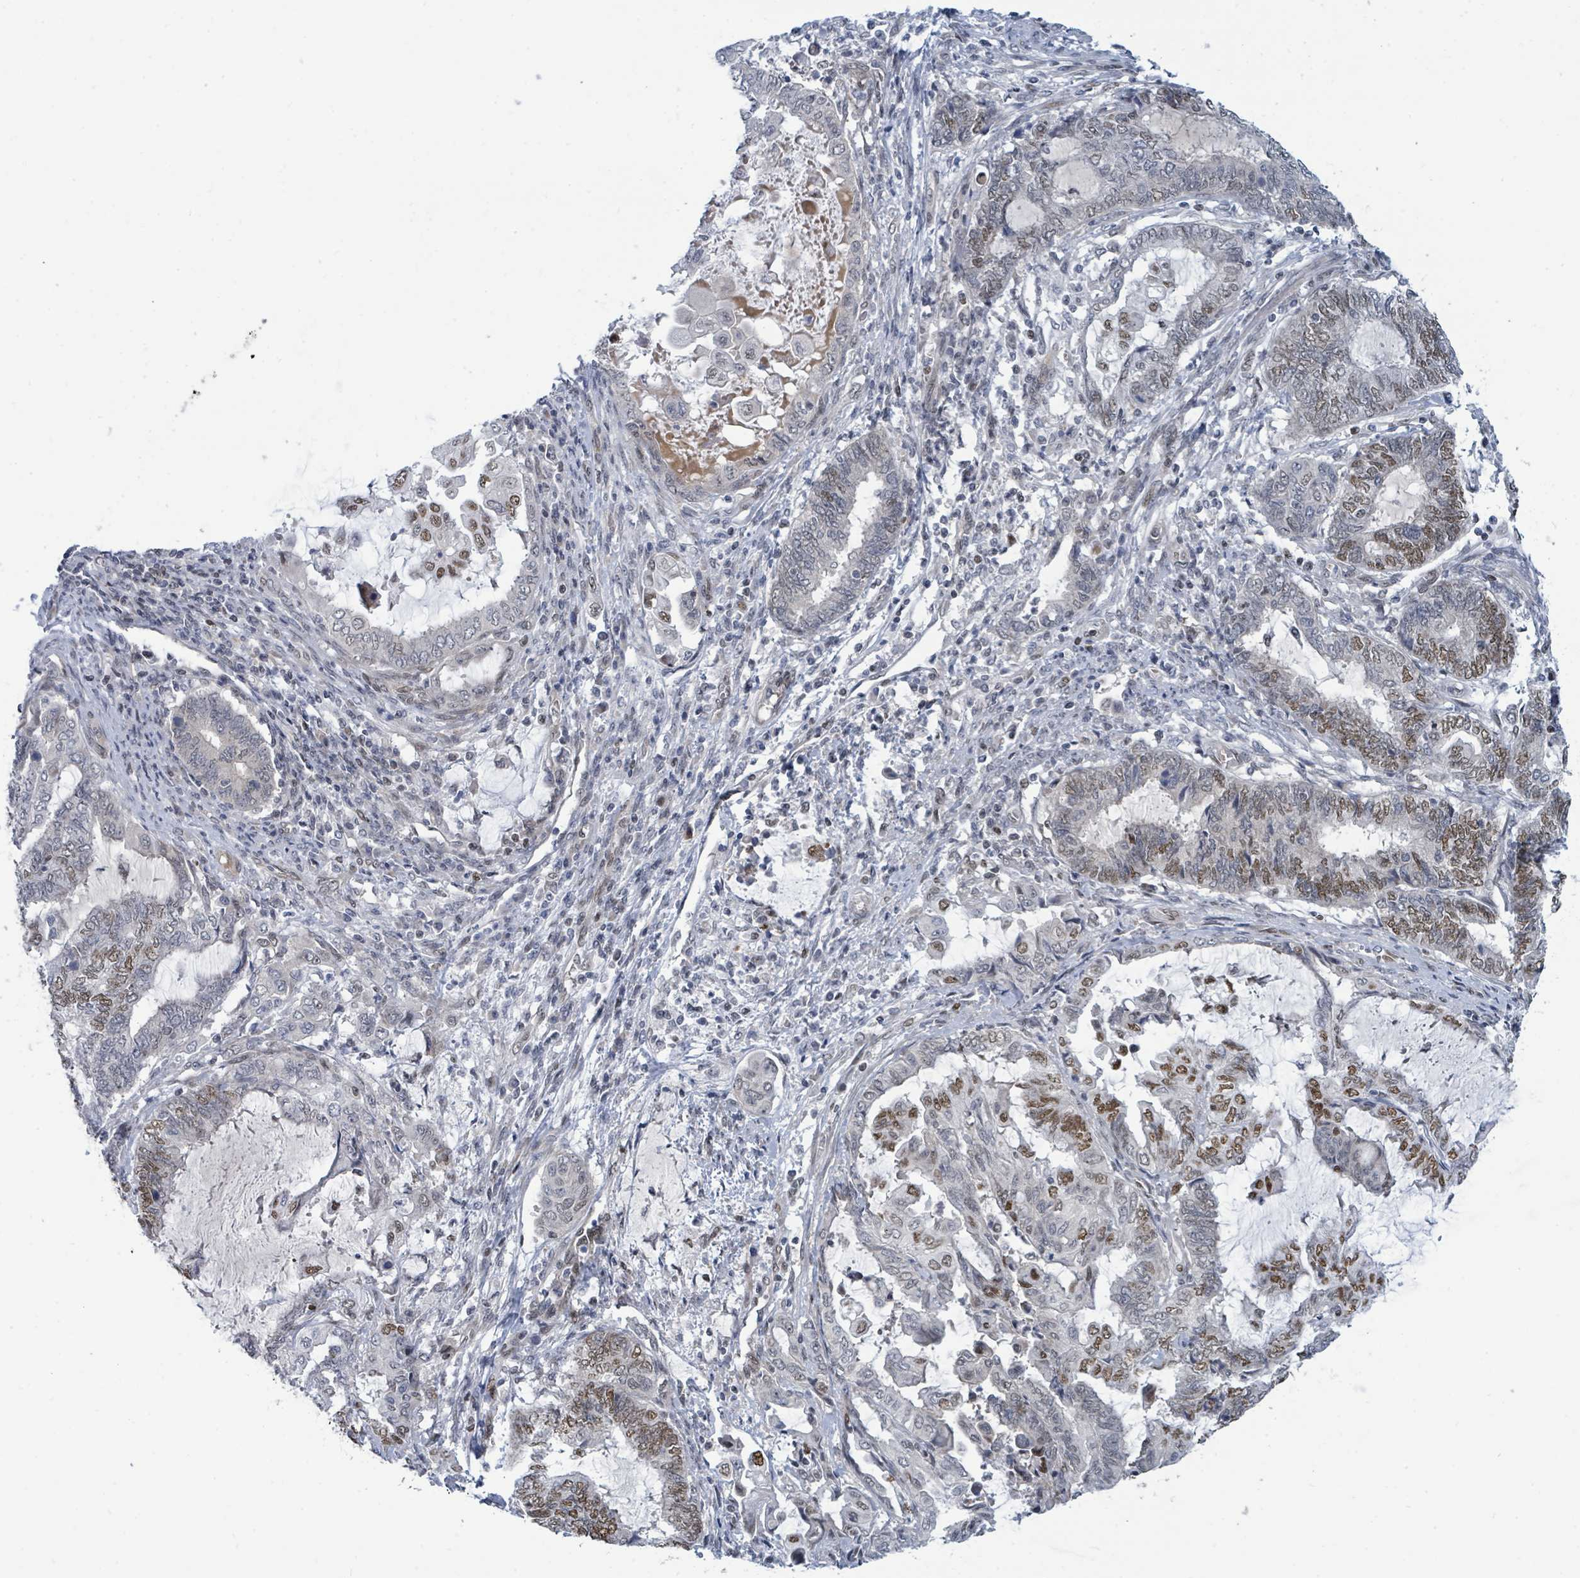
{"staining": {"intensity": "moderate", "quantity": "25%-75%", "location": "nuclear"}, "tissue": "endometrial cancer", "cell_type": "Tumor cells", "image_type": "cancer", "snomed": [{"axis": "morphology", "description": "Adenocarcinoma, NOS"}, {"axis": "topography", "description": "Uterus"}, {"axis": "topography", "description": "Endometrium"}], "caption": "IHC (DAB) staining of human adenocarcinoma (endometrial) shows moderate nuclear protein positivity in approximately 25%-75% of tumor cells.", "gene": "SUMO4", "patient": {"sex": "female", "age": 70}}